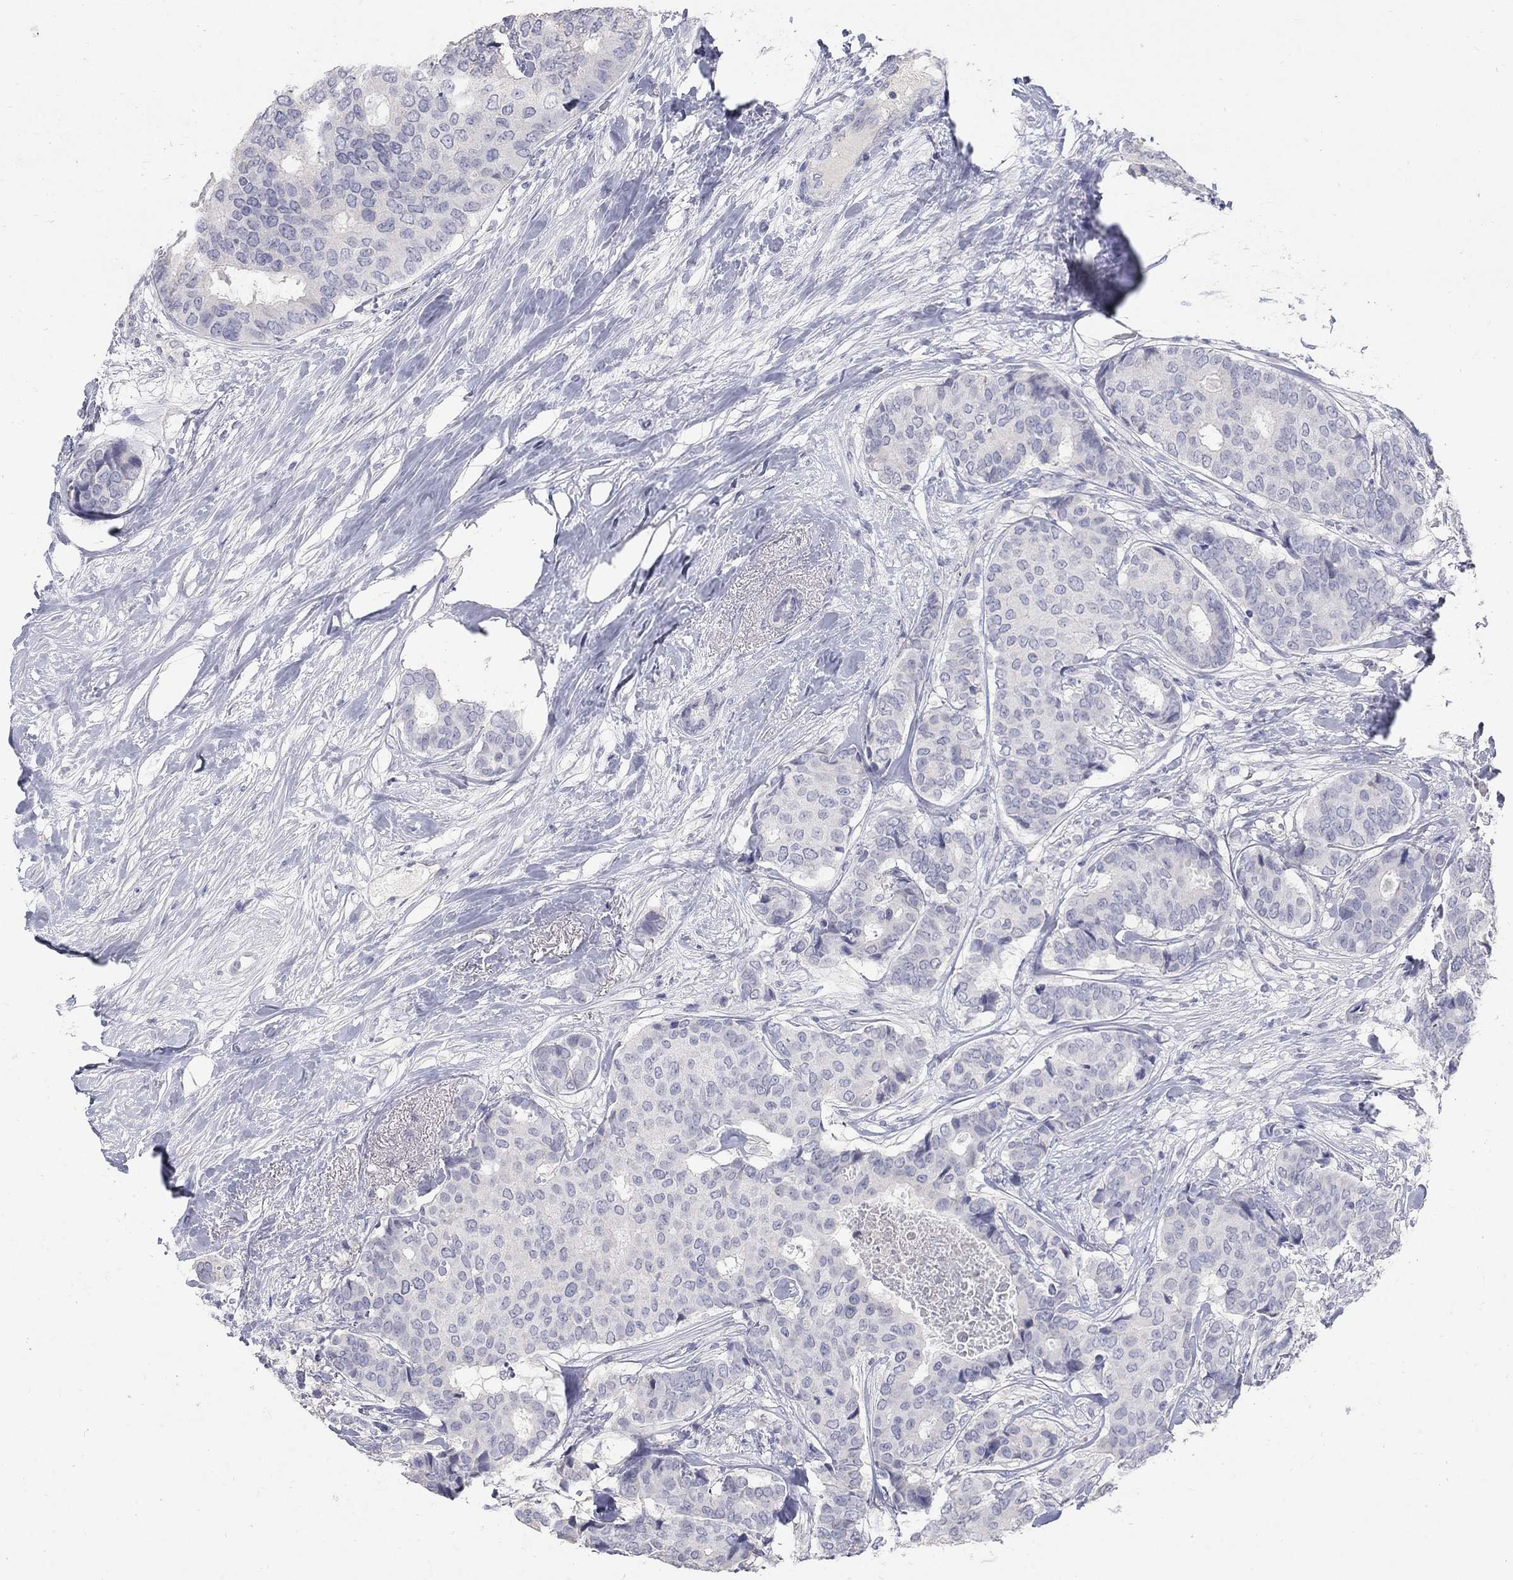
{"staining": {"intensity": "negative", "quantity": "none", "location": "none"}, "tissue": "breast cancer", "cell_type": "Tumor cells", "image_type": "cancer", "snomed": [{"axis": "morphology", "description": "Duct carcinoma"}, {"axis": "topography", "description": "Breast"}], "caption": "A photomicrograph of breast cancer (invasive ductal carcinoma) stained for a protein reveals no brown staining in tumor cells.", "gene": "PTH1R", "patient": {"sex": "female", "age": 75}}